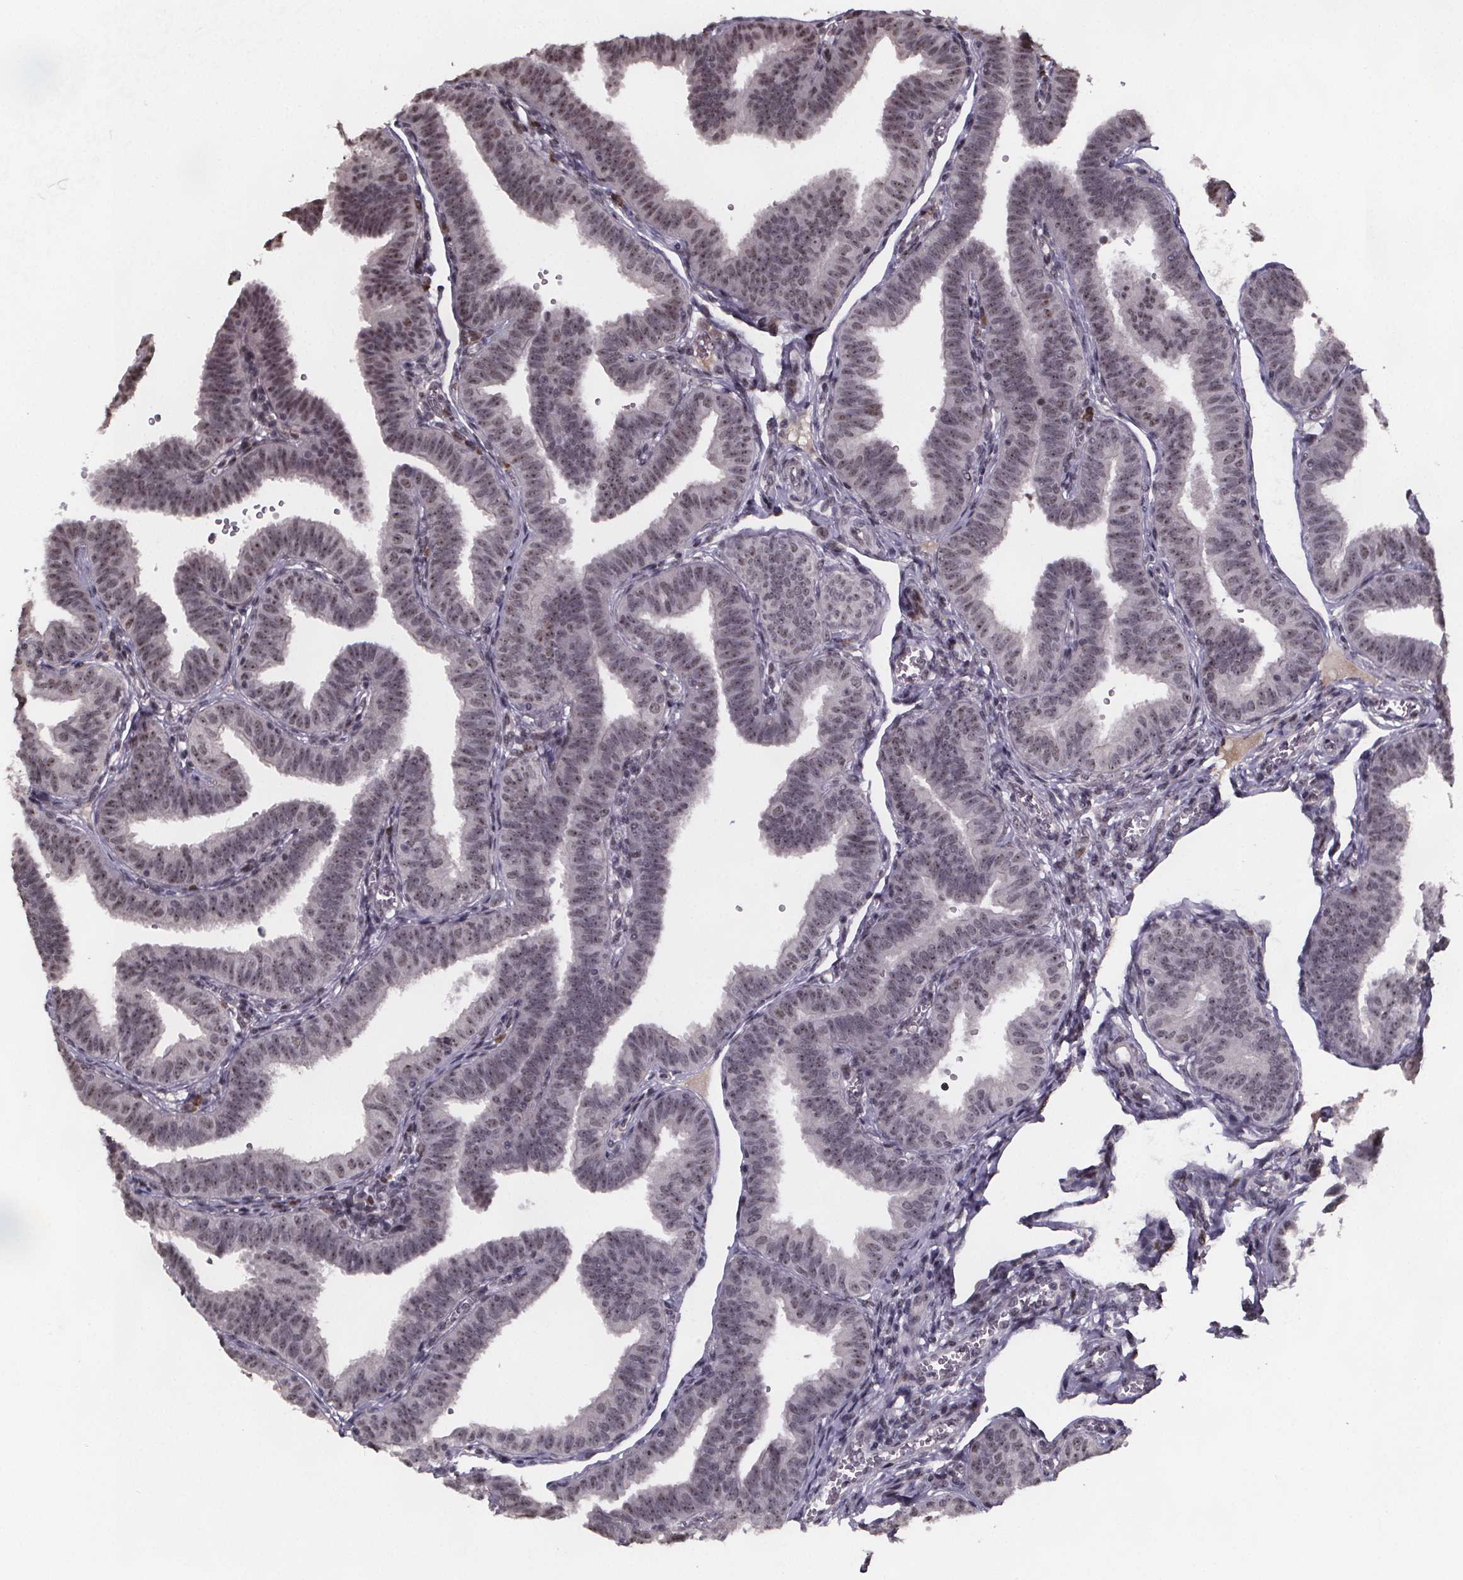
{"staining": {"intensity": "weak", "quantity": "25%-75%", "location": "nuclear"}, "tissue": "fallopian tube", "cell_type": "Glandular cells", "image_type": "normal", "snomed": [{"axis": "morphology", "description": "Normal tissue, NOS"}, {"axis": "topography", "description": "Fallopian tube"}], "caption": "Weak nuclear protein staining is appreciated in approximately 25%-75% of glandular cells in fallopian tube. (IHC, brightfield microscopy, high magnification).", "gene": "U2SURP", "patient": {"sex": "female", "age": 25}}